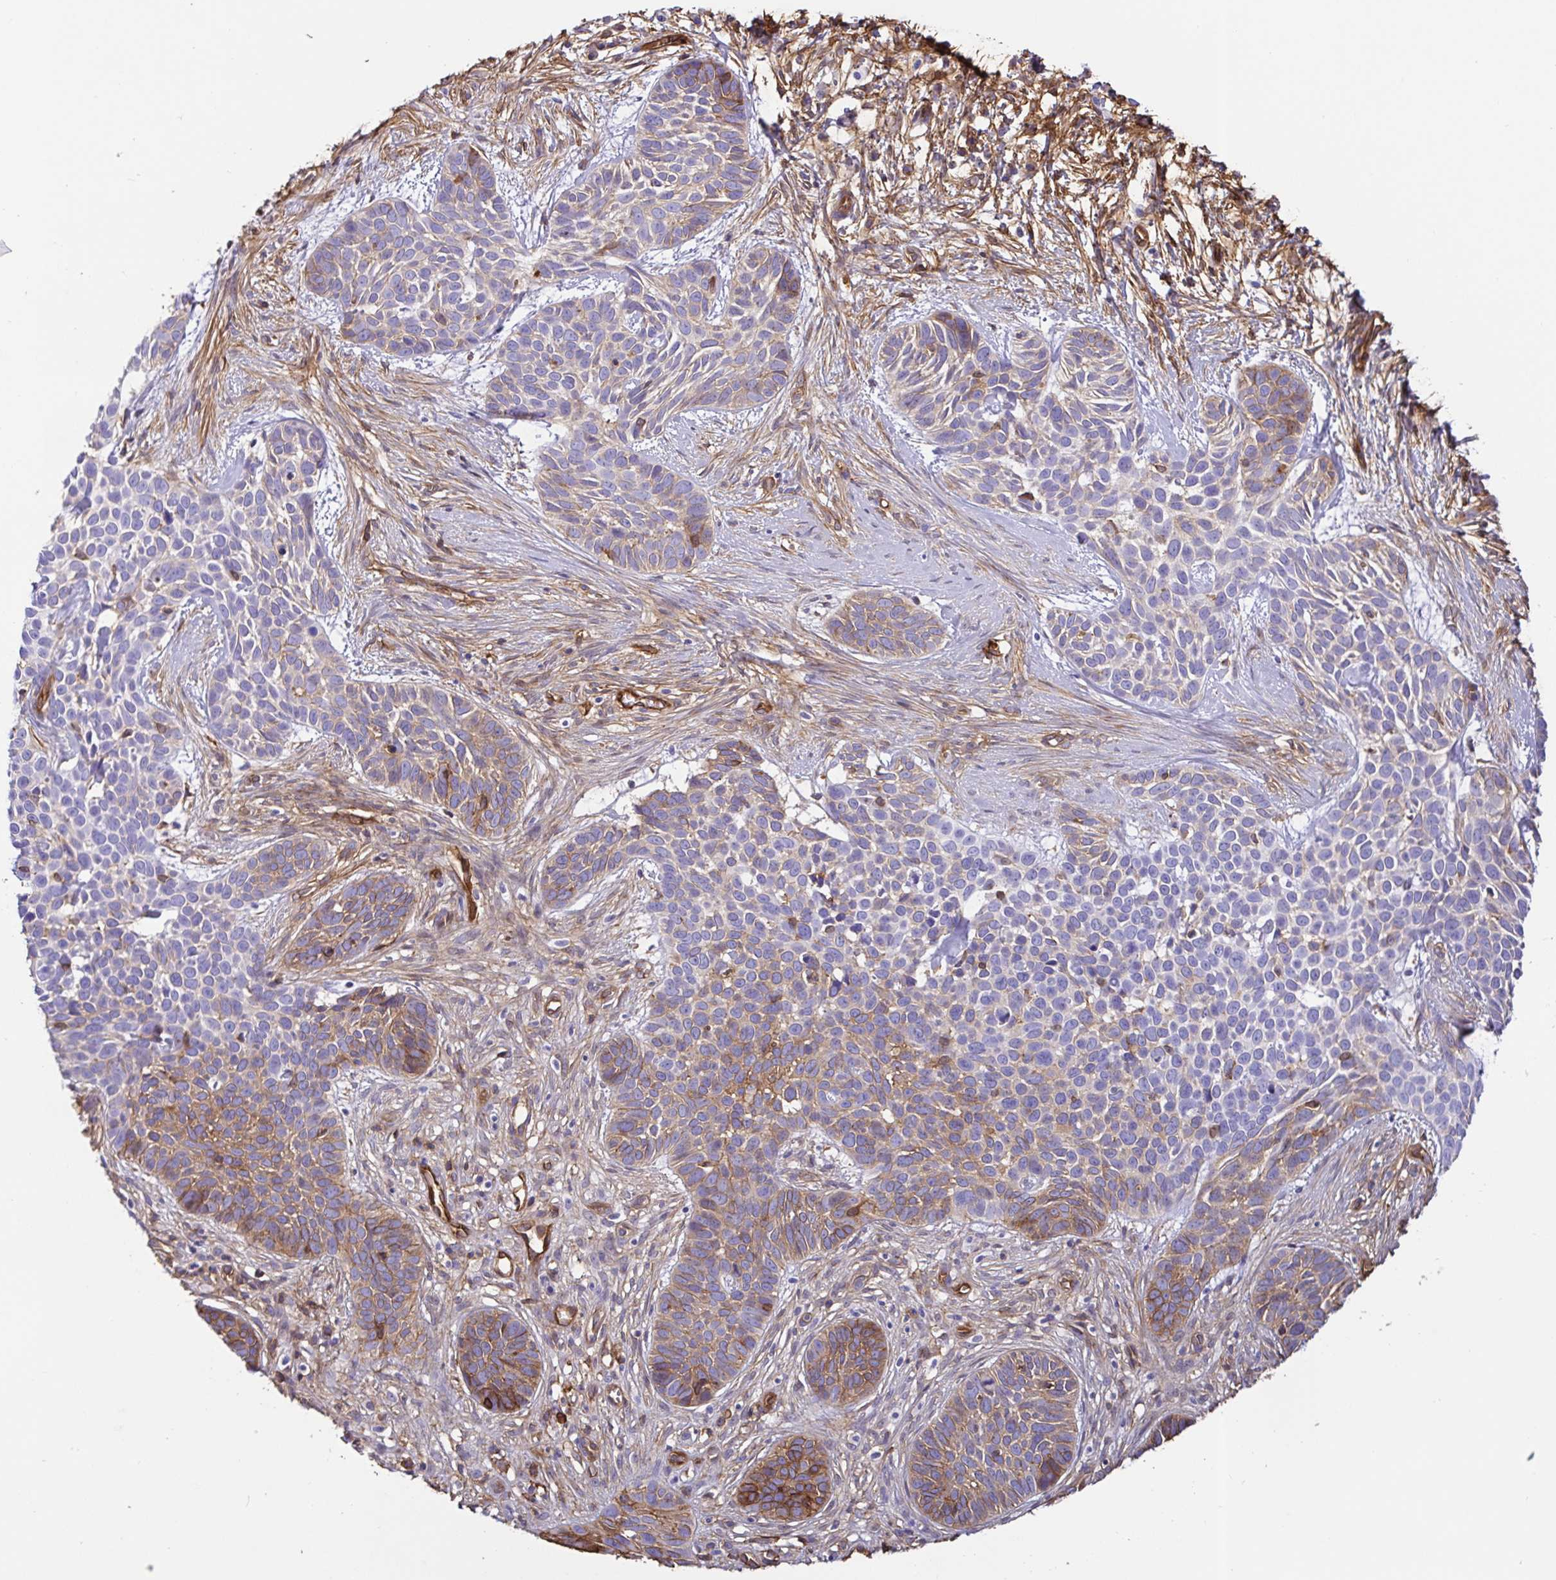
{"staining": {"intensity": "moderate", "quantity": "<25%", "location": "cytoplasmic/membranous"}, "tissue": "skin cancer", "cell_type": "Tumor cells", "image_type": "cancer", "snomed": [{"axis": "morphology", "description": "Basal cell carcinoma"}, {"axis": "topography", "description": "Skin"}], "caption": "High-magnification brightfield microscopy of skin cancer (basal cell carcinoma) stained with DAB (3,3'-diaminobenzidine) (brown) and counterstained with hematoxylin (blue). tumor cells exhibit moderate cytoplasmic/membranous expression is appreciated in about<25% of cells.", "gene": "ANXA2", "patient": {"sex": "male", "age": 69}}